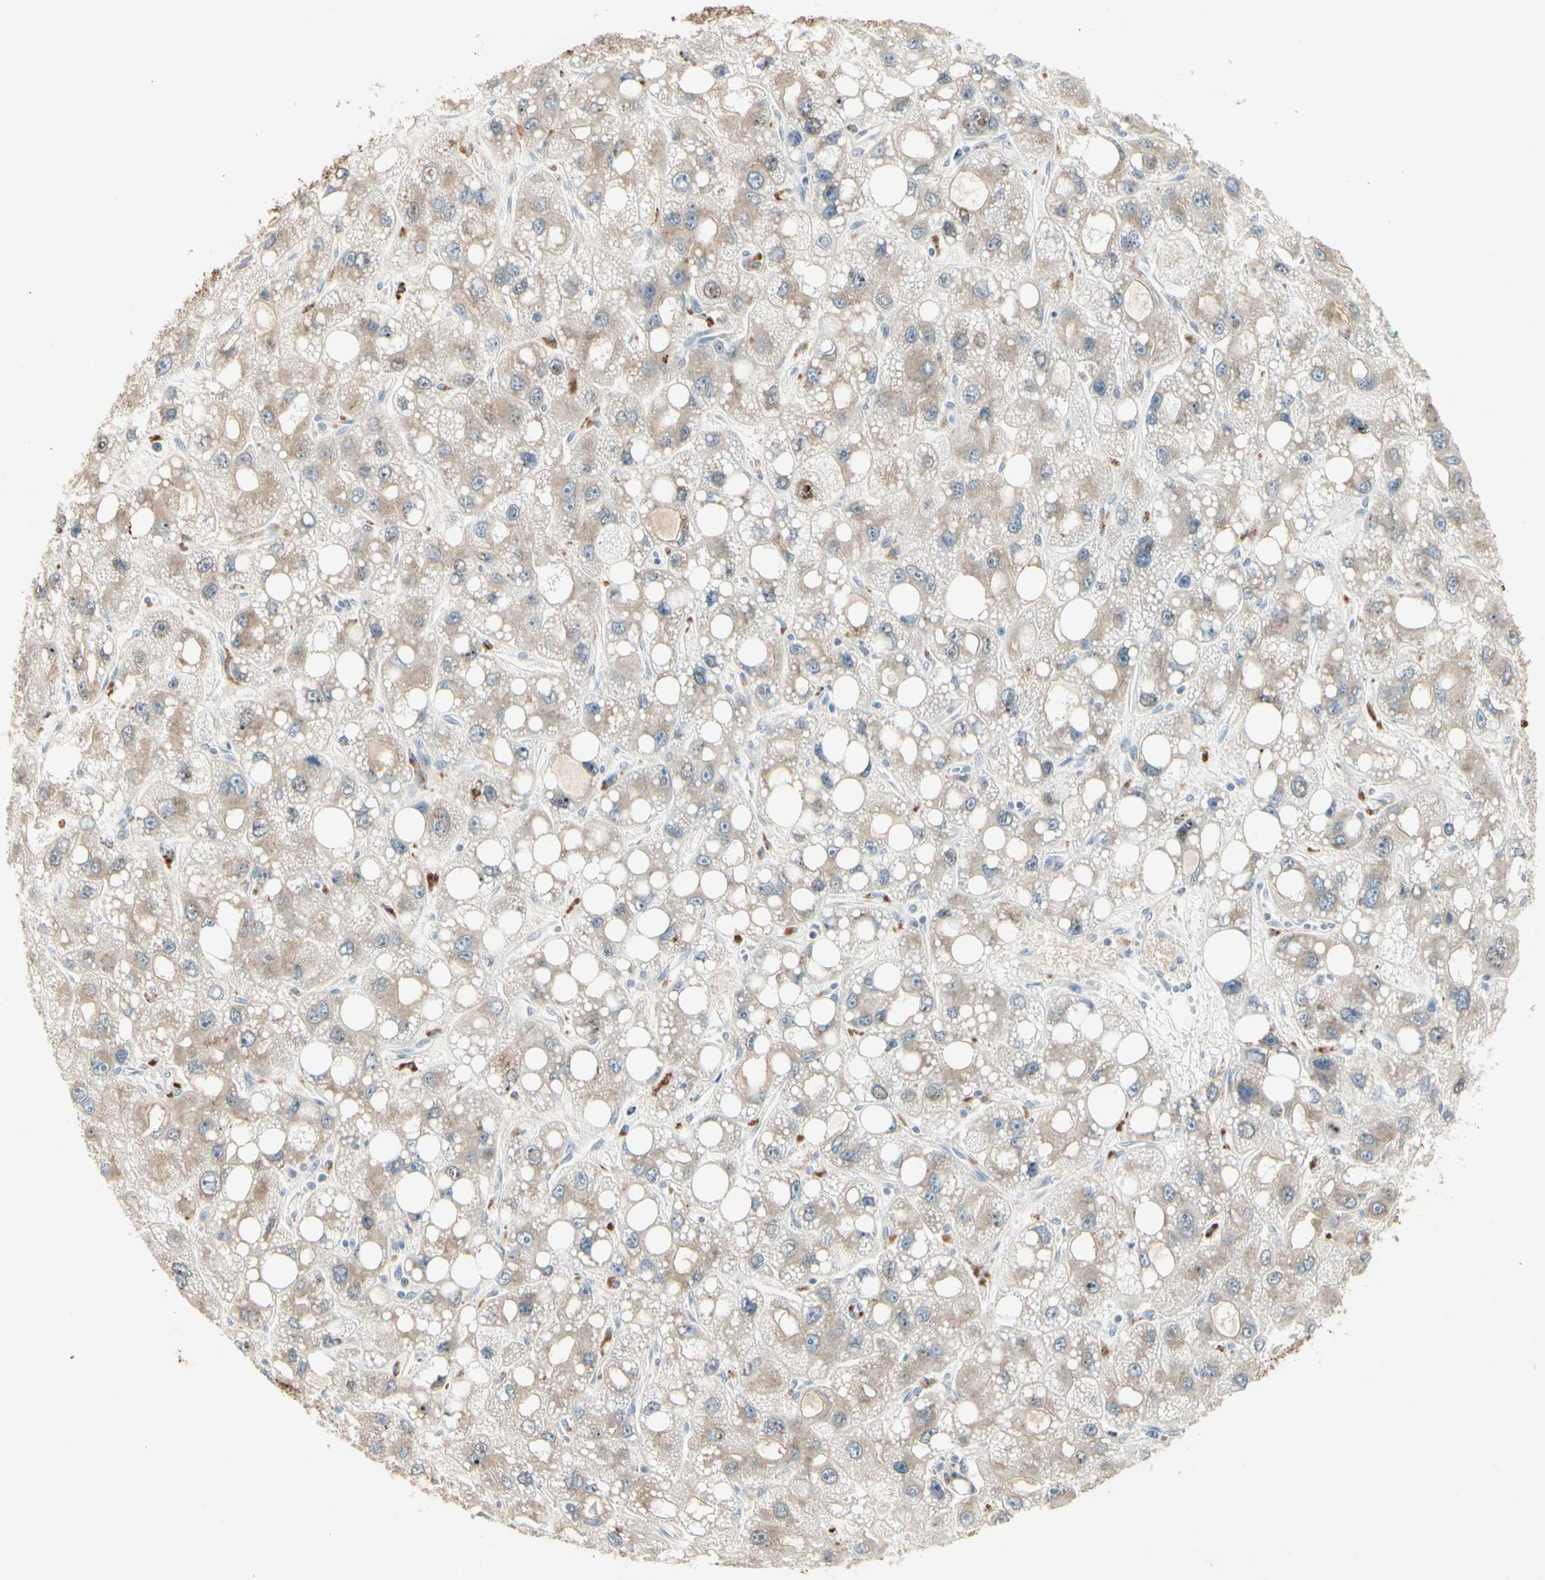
{"staining": {"intensity": "moderate", "quantity": "25%-75%", "location": "cytoplasmic/membranous"}, "tissue": "liver cancer", "cell_type": "Tumor cells", "image_type": "cancer", "snomed": [{"axis": "morphology", "description": "Carcinoma, Hepatocellular, NOS"}, {"axis": "topography", "description": "Liver"}], "caption": "Brown immunohistochemical staining in liver cancer reveals moderate cytoplasmic/membranous staining in approximately 25%-75% of tumor cells.", "gene": "SKIL", "patient": {"sex": "male", "age": 55}}